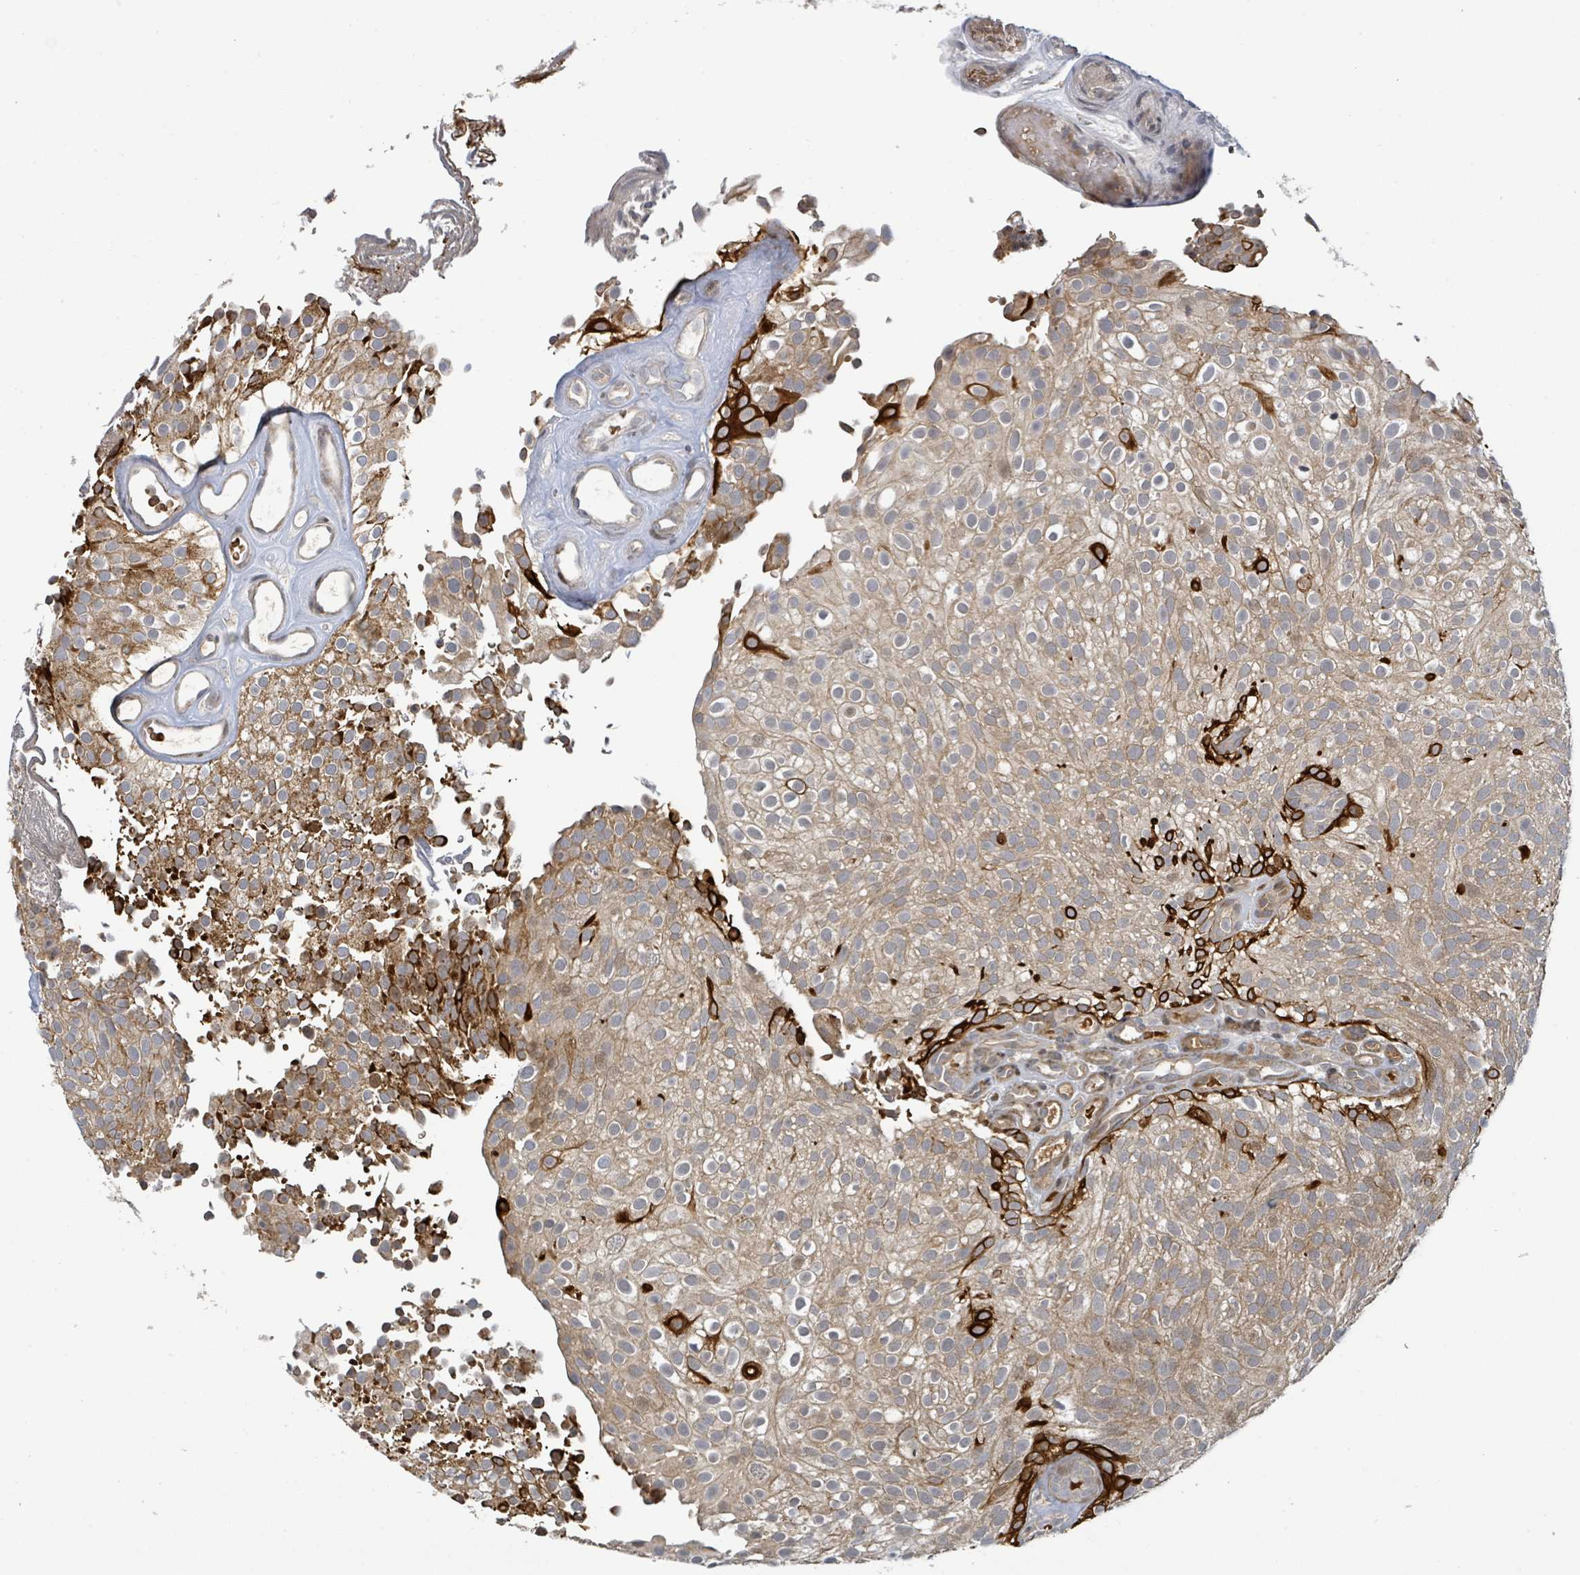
{"staining": {"intensity": "strong", "quantity": "<25%", "location": "cytoplasmic/membranous"}, "tissue": "urothelial cancer", "cell_type": "Tumor cells", "image_type": "cancer", "snomed": [{"axis": "morphology", "description": "Urothelial carcinoma, Low grade"}, {"axis": "topography", "description": "Urinary bladder"}], "caption": "Human urothelial carcinoma (low-grade) stained with a brown dye demonstrates strong cytoplasmic/membranous positive expression in approximately <25% of tumor cells.", "gene": "ITGA11", "patient": {"sex": "male", "age": 78}}